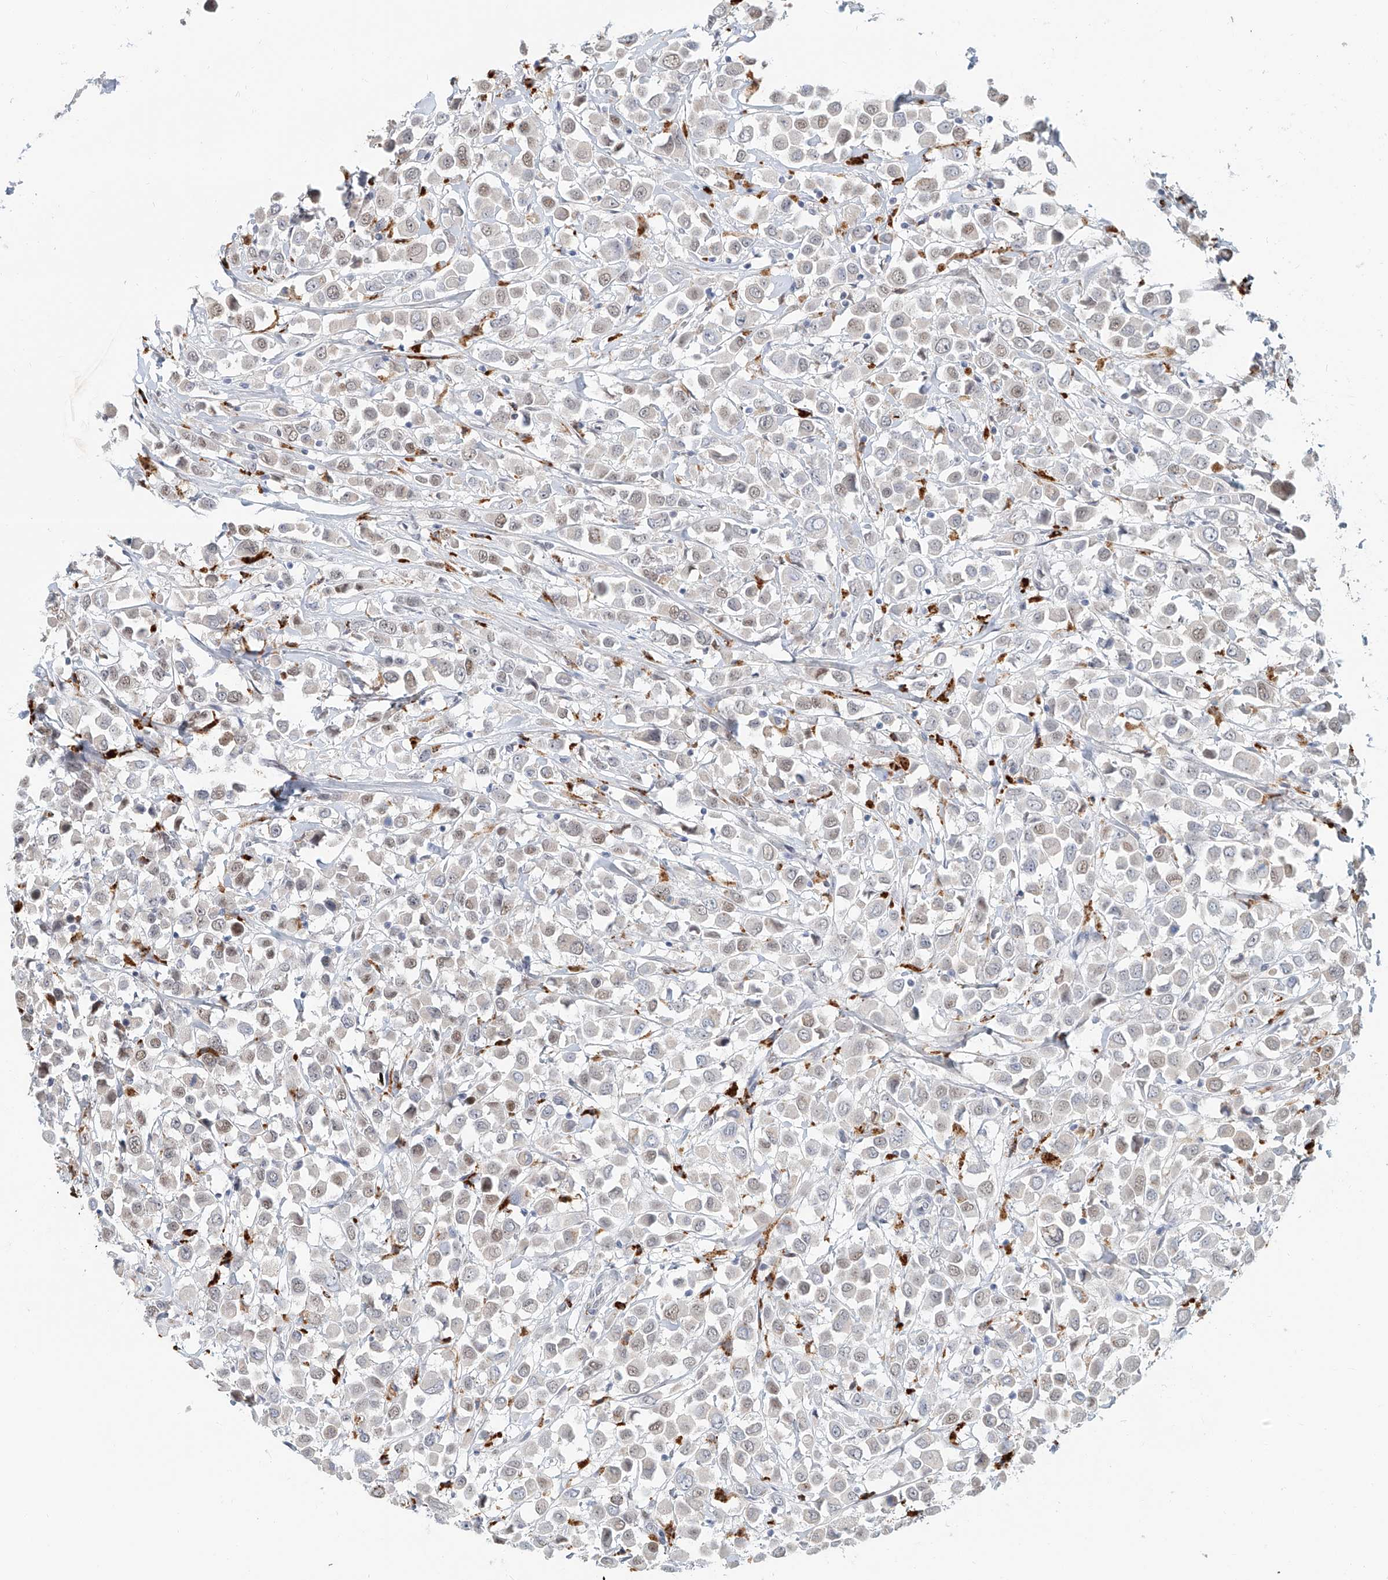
{"staining": {"intensity": "weak", "quantity": ">75%", "location": "nuclear"}, "tissue": "breast cancer", "cell_type": "Tumor cells", "image_type": "cancer", "snomed": [{"axis": "morphology", "description": "Duct carcinoma"}, {"axis": "topography", "description": "Breast"}], "caption": "There is low levels of weak nuclear positivity in tumor cells of breast cancer (invasive ductal carcinoma), as demonstrated by immunohistochemical staining (brown color).", "gene": "SASH1", "patient": {"sex": "female", "age": 61}}